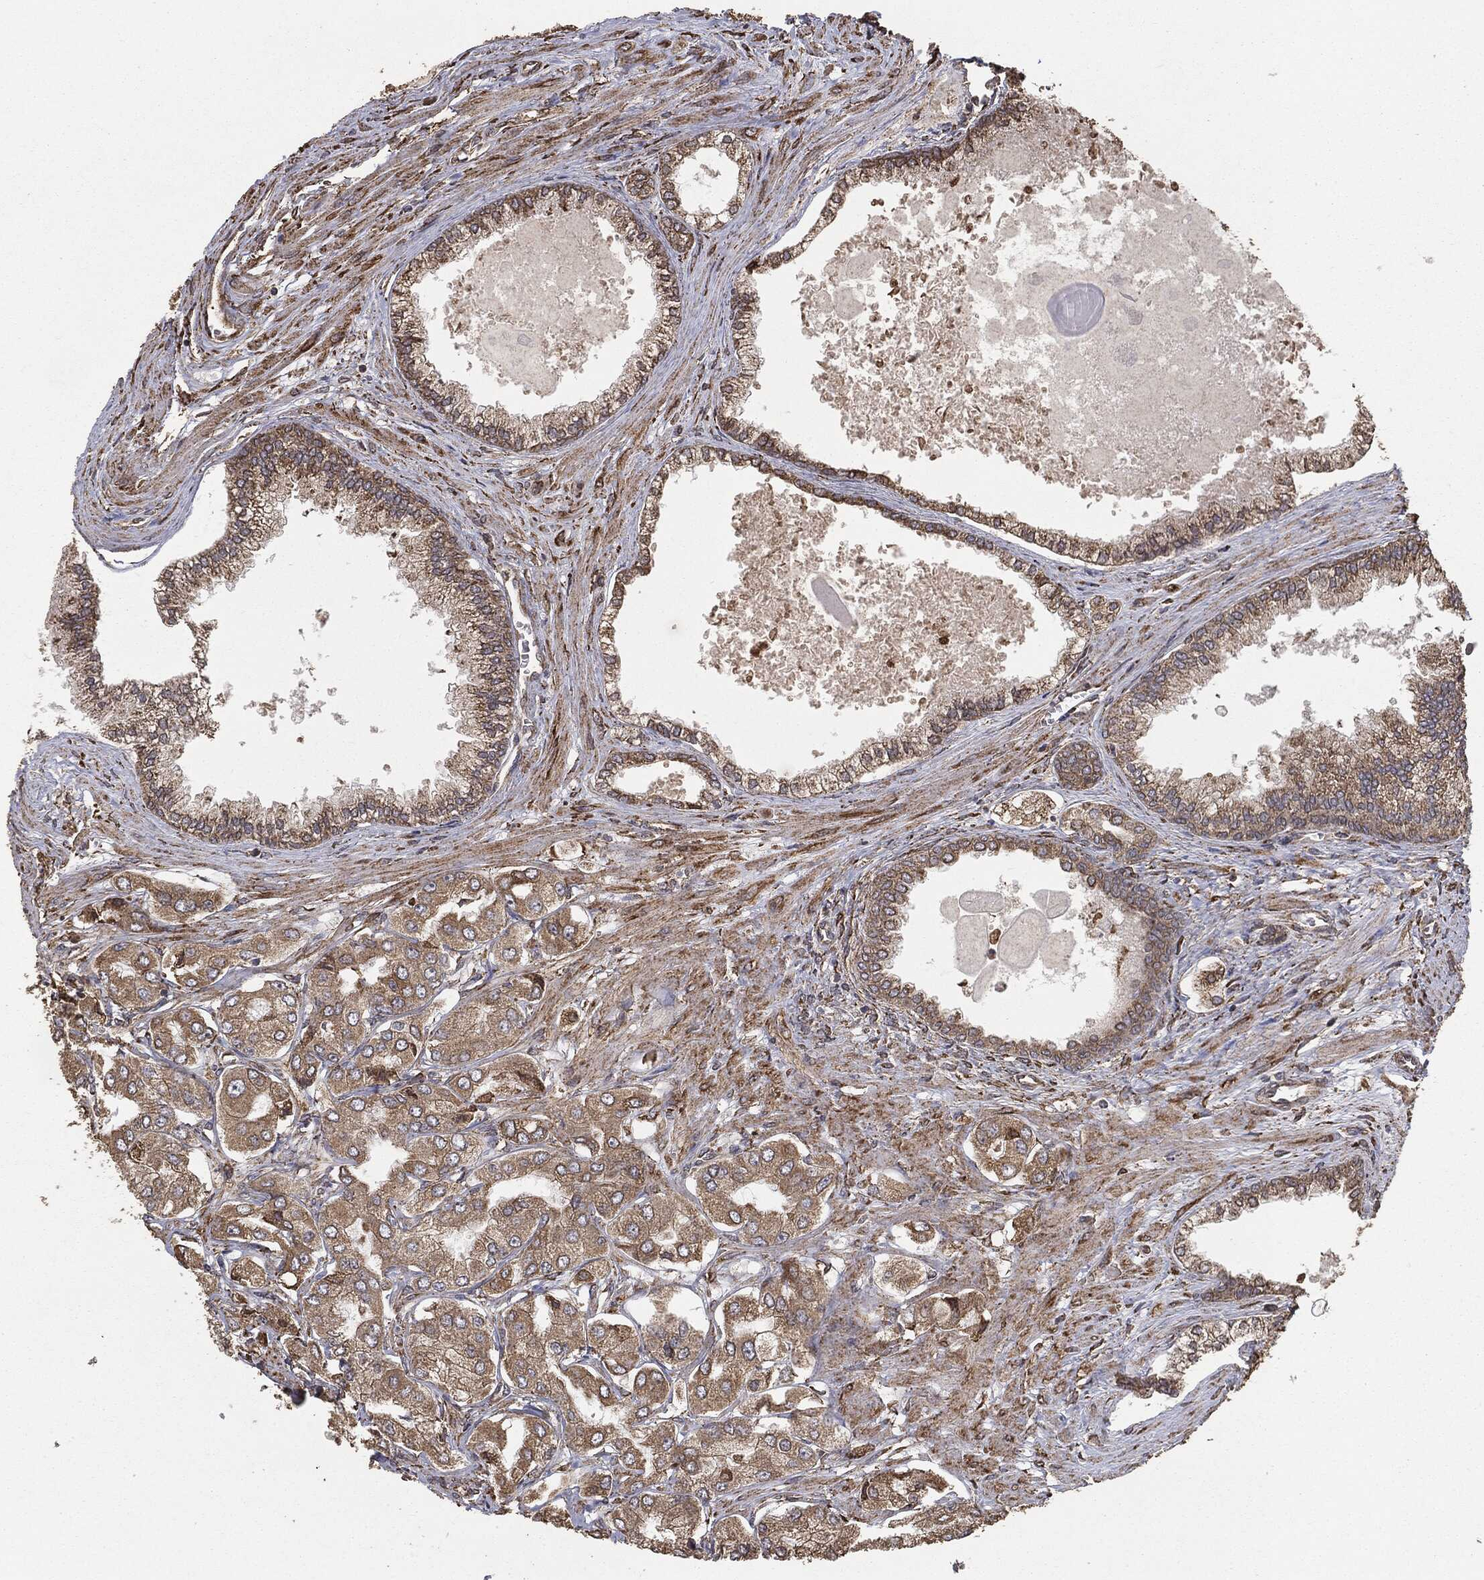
{"staining": {"intensity": "moderate", "quantity": ">75%", "location": "cytoplasmic/membranous"}, "tissue": "prostate cancer", "cell_type": "Tumor cells", "image_type": "cancer", "snomed": [{"axis": "morphology", "description": "Adenocarcinoma, Low grade"}, {"axis": "topography", "description": "Prostate"}], "caption": "Low-grade adenocarcinoma (prostate) stained for a protein shows moderate cytoplasmic/membranous positivity in tumor cells.", "gene": "MTOR", "patient": {"sex": "male", "age": 69}}